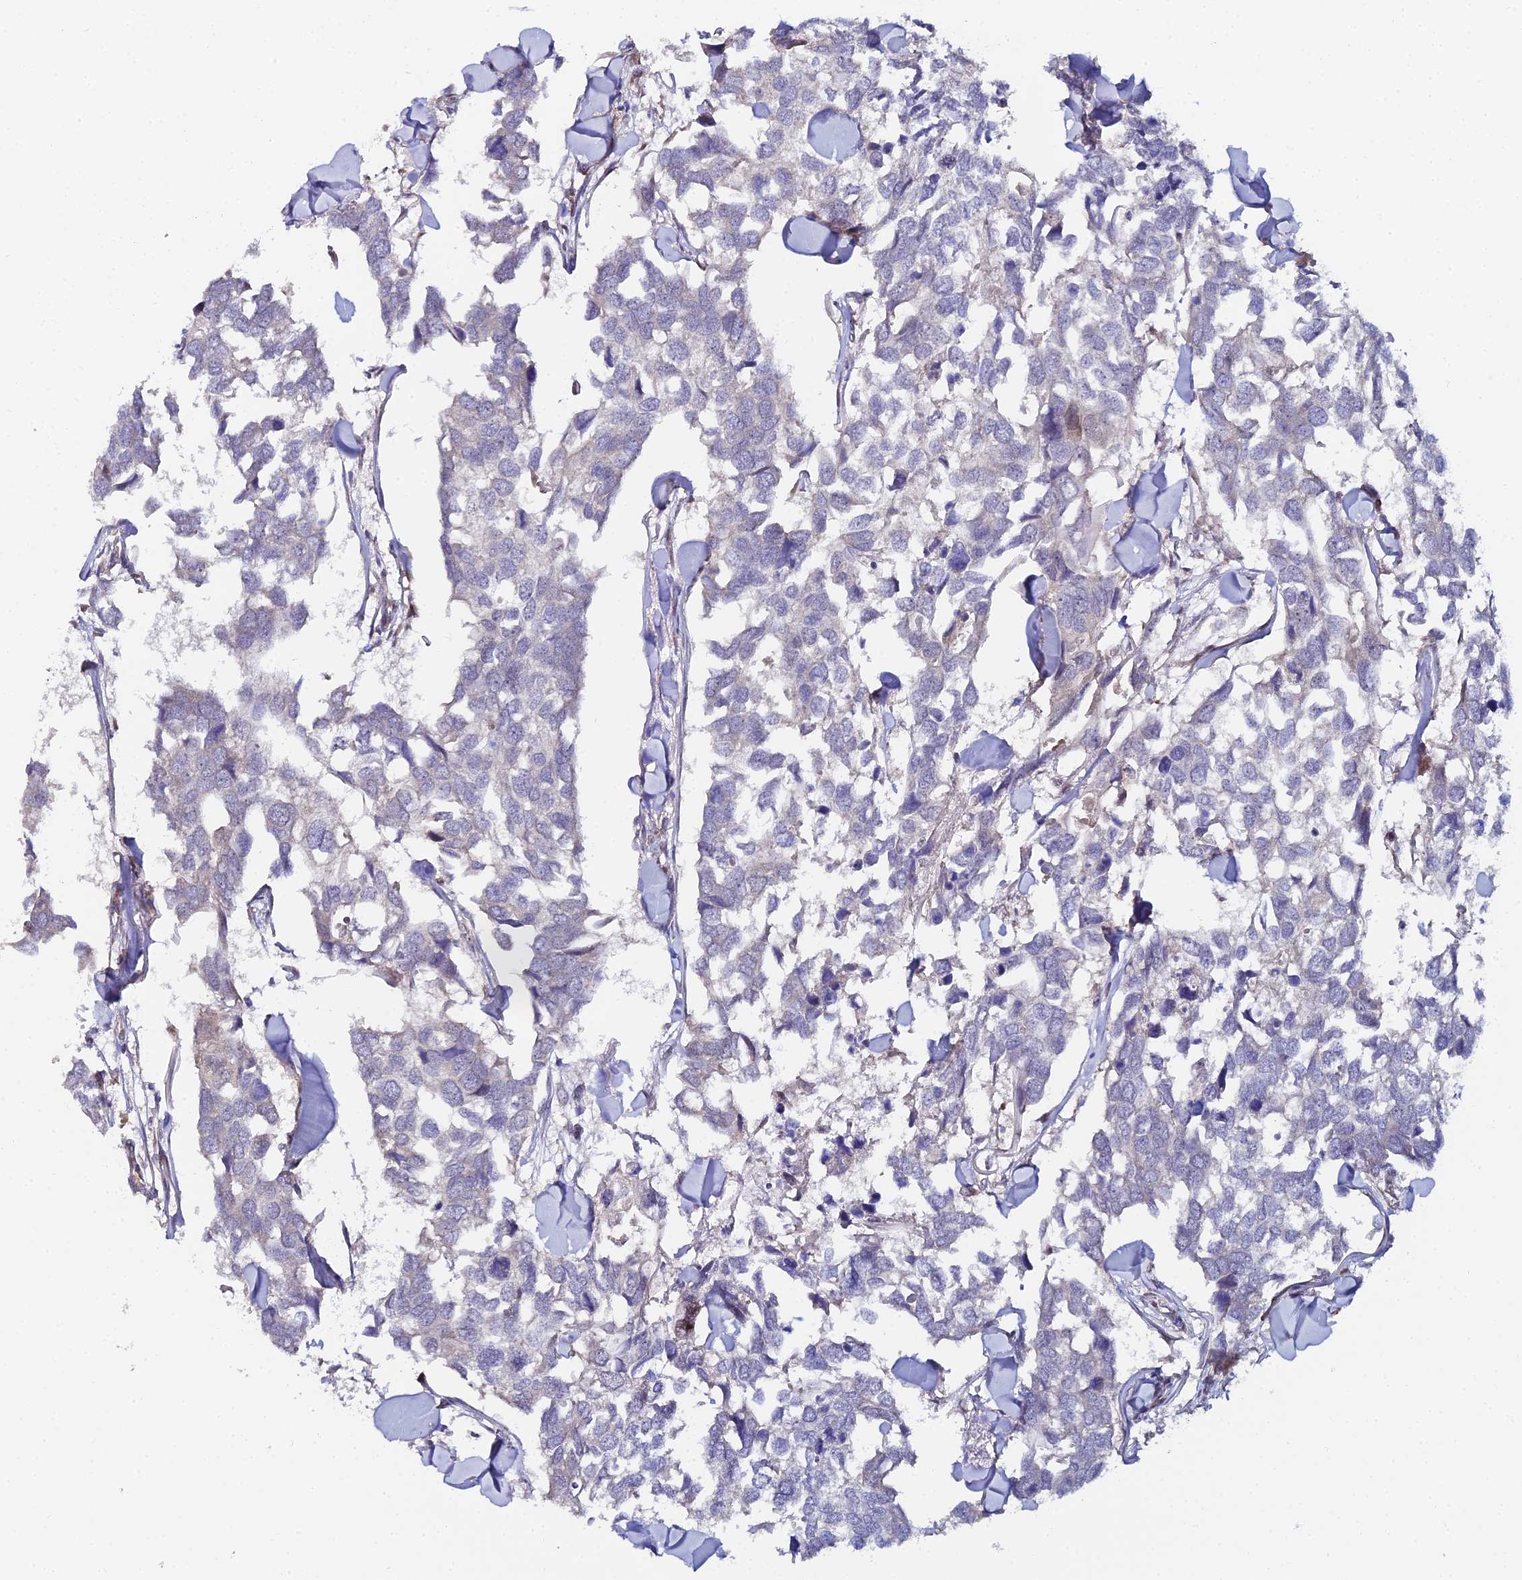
{"staining": {"intensity": "negative", "quantity": "none", "location": "none"}, "tissue": "breast cancer", "cell_type": "Tumor cells", "image_type": "cancer", "snomed": [{"axis": "morphology", "description": "Duct carcinoma"}, {"axis": "topography", "description": "Breast"}], "caption": "Tumor cells are negative for brown protein staining in breast cancer (invasive ductal carcinoma).", "gene": "C4orf19", "patient": {"sex": "female", "age": 83}}